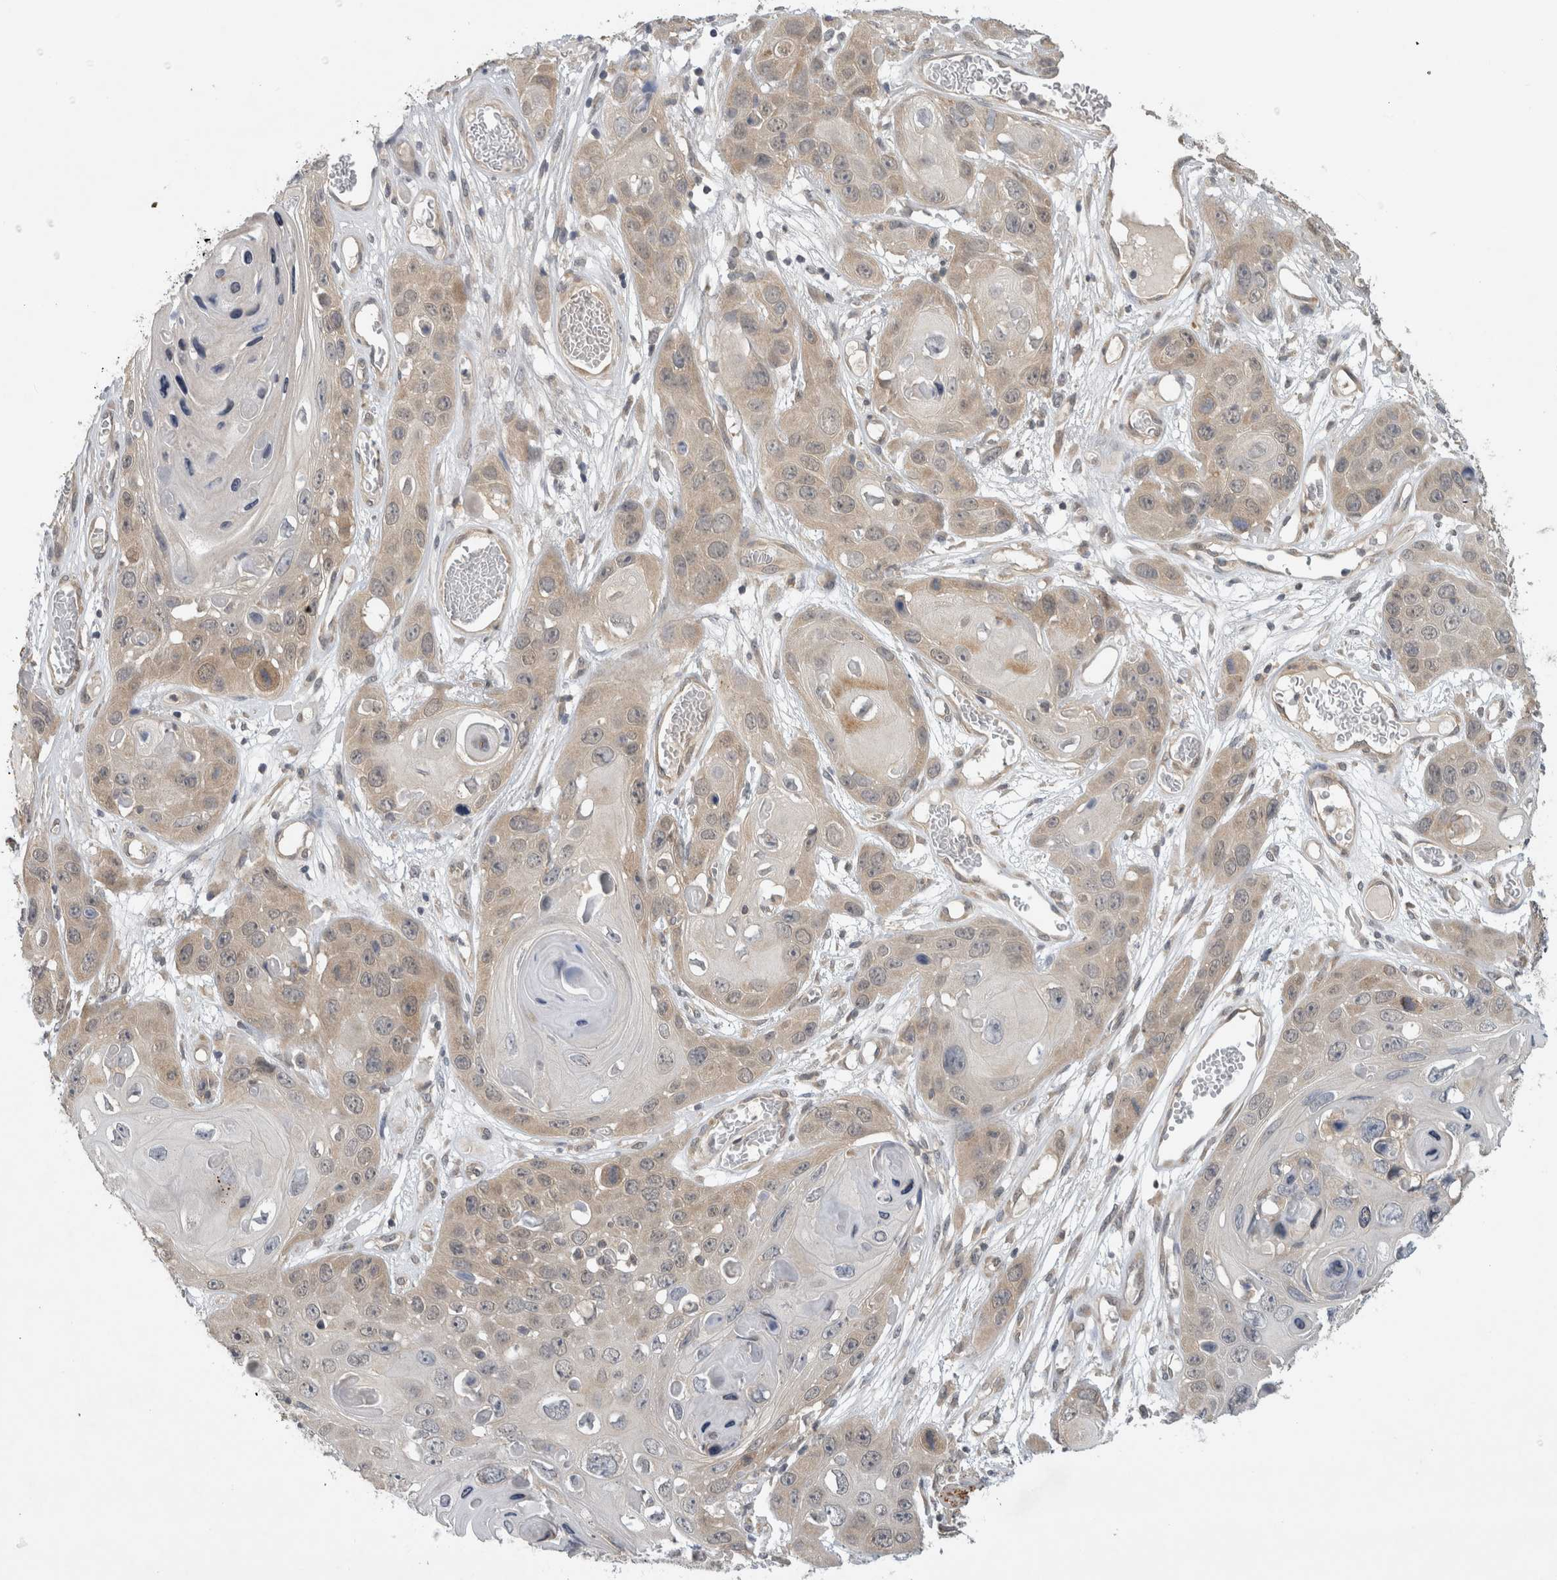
{"staining": {"intensity": "weak", "quantity": "25%-75%", "location": "cytoplasmic/membranous"}, "tissue": "skin cancer", "cell_type": "Tumor cells", "image_type": "cancer", "snomed": [{"axis": "morphology", "description": "Squamous cell carcinoma, NOS"}, {"axis": "topography", "description": "Skin"}], "caption": "Tumor cells show low levels of weak cytoplasmic/membranous expression in about 25%-75% of cells in squamous cell carcinoma (skin).", "gene": "AASDHPPT", "patient": {"sex": "male", "age": 55}}